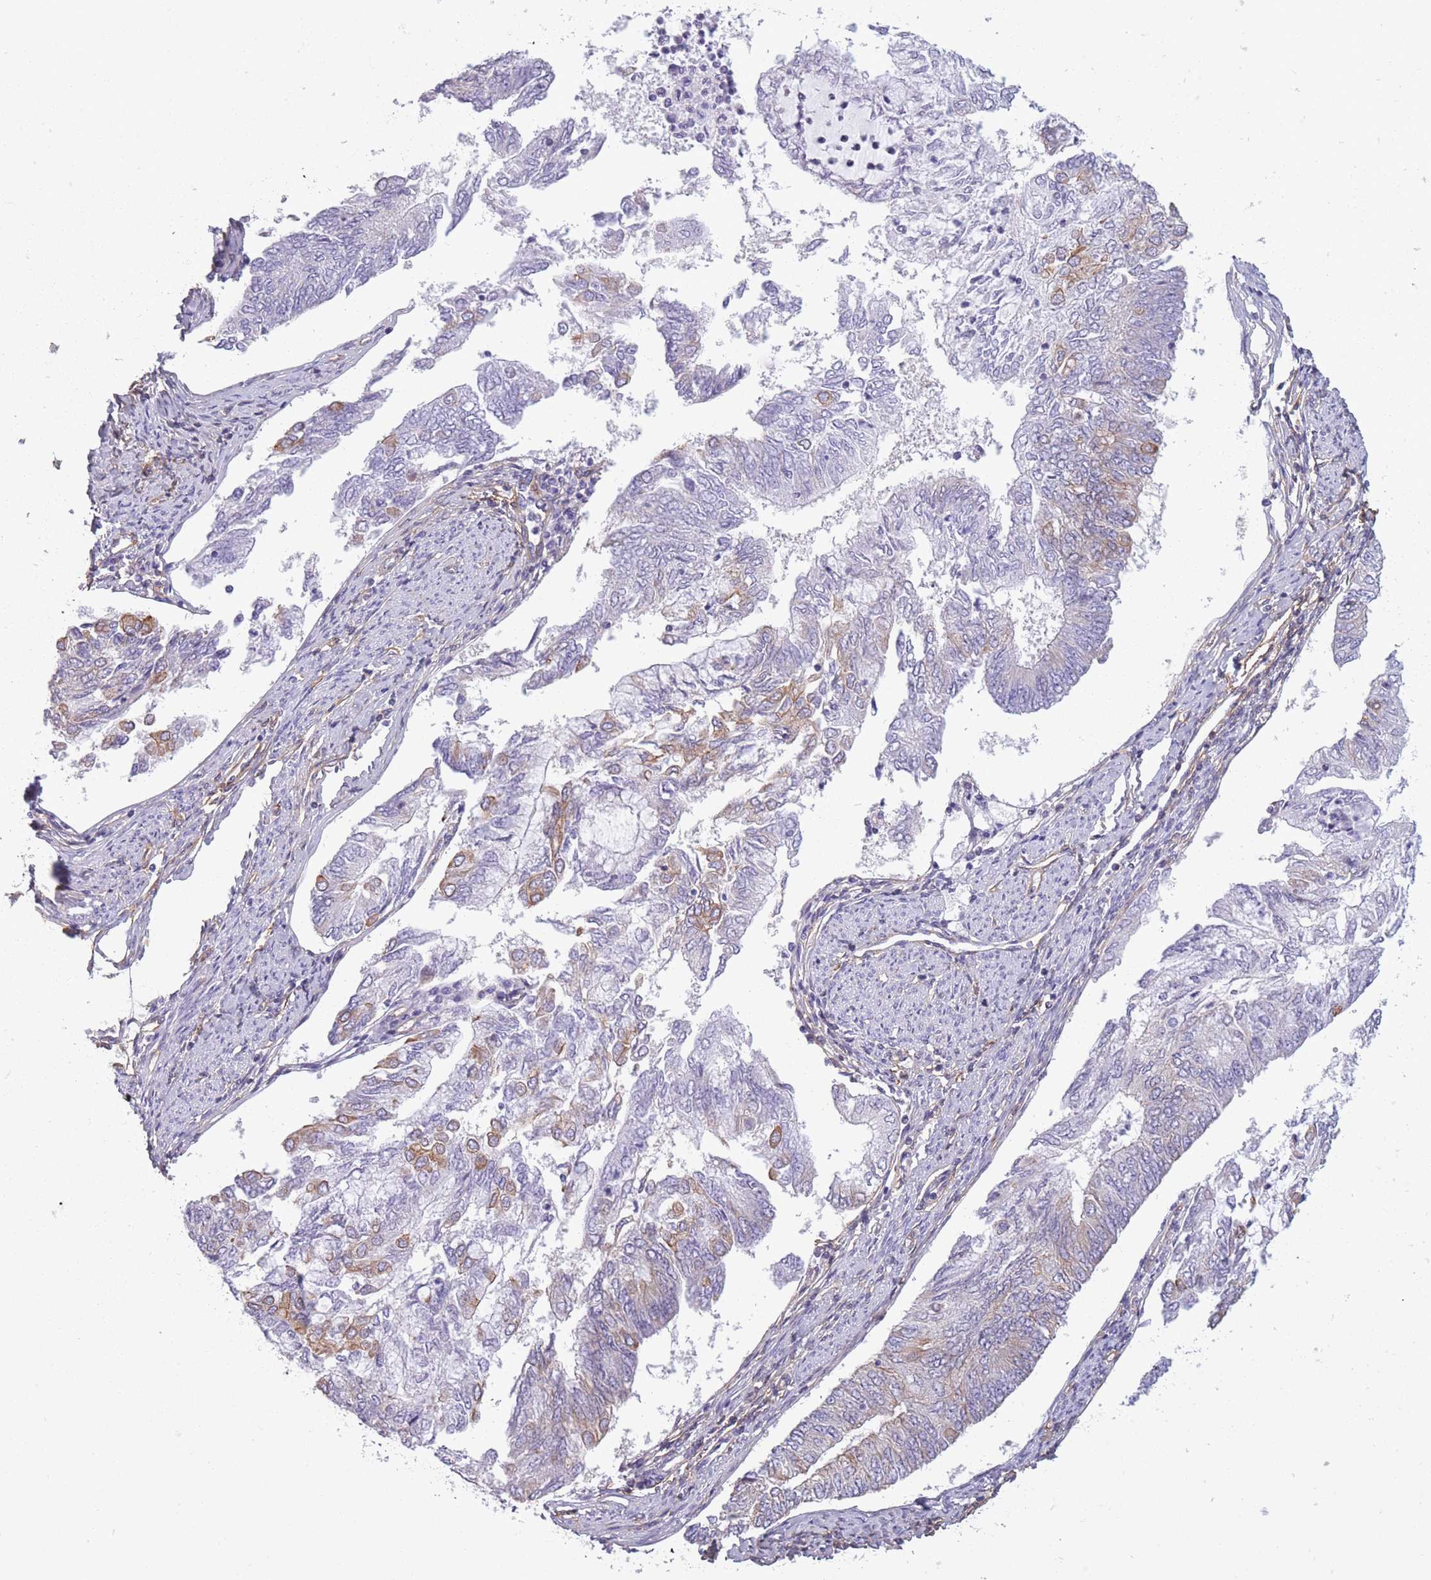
{"staining": {"intensity": "moderate", "quantity": "<25%", "location": "cytoplasmic/membranous"}, "tissue": "endometrial cancer", "cell_type": "Tumor cells", "image_type": "cancer", "snomed": [{"axis": "morphology", "description": "Adenocarcinoma, NOS"}, {"axis": "topography", "description": "Endometrium"}], "caption": "Endometrial cancer stained for a protein exhibits moderate cytoplasmic/membranous positivity in tumor cells.", "gene": "ADD1", "patient": {"sex": "female", "age": 68}}